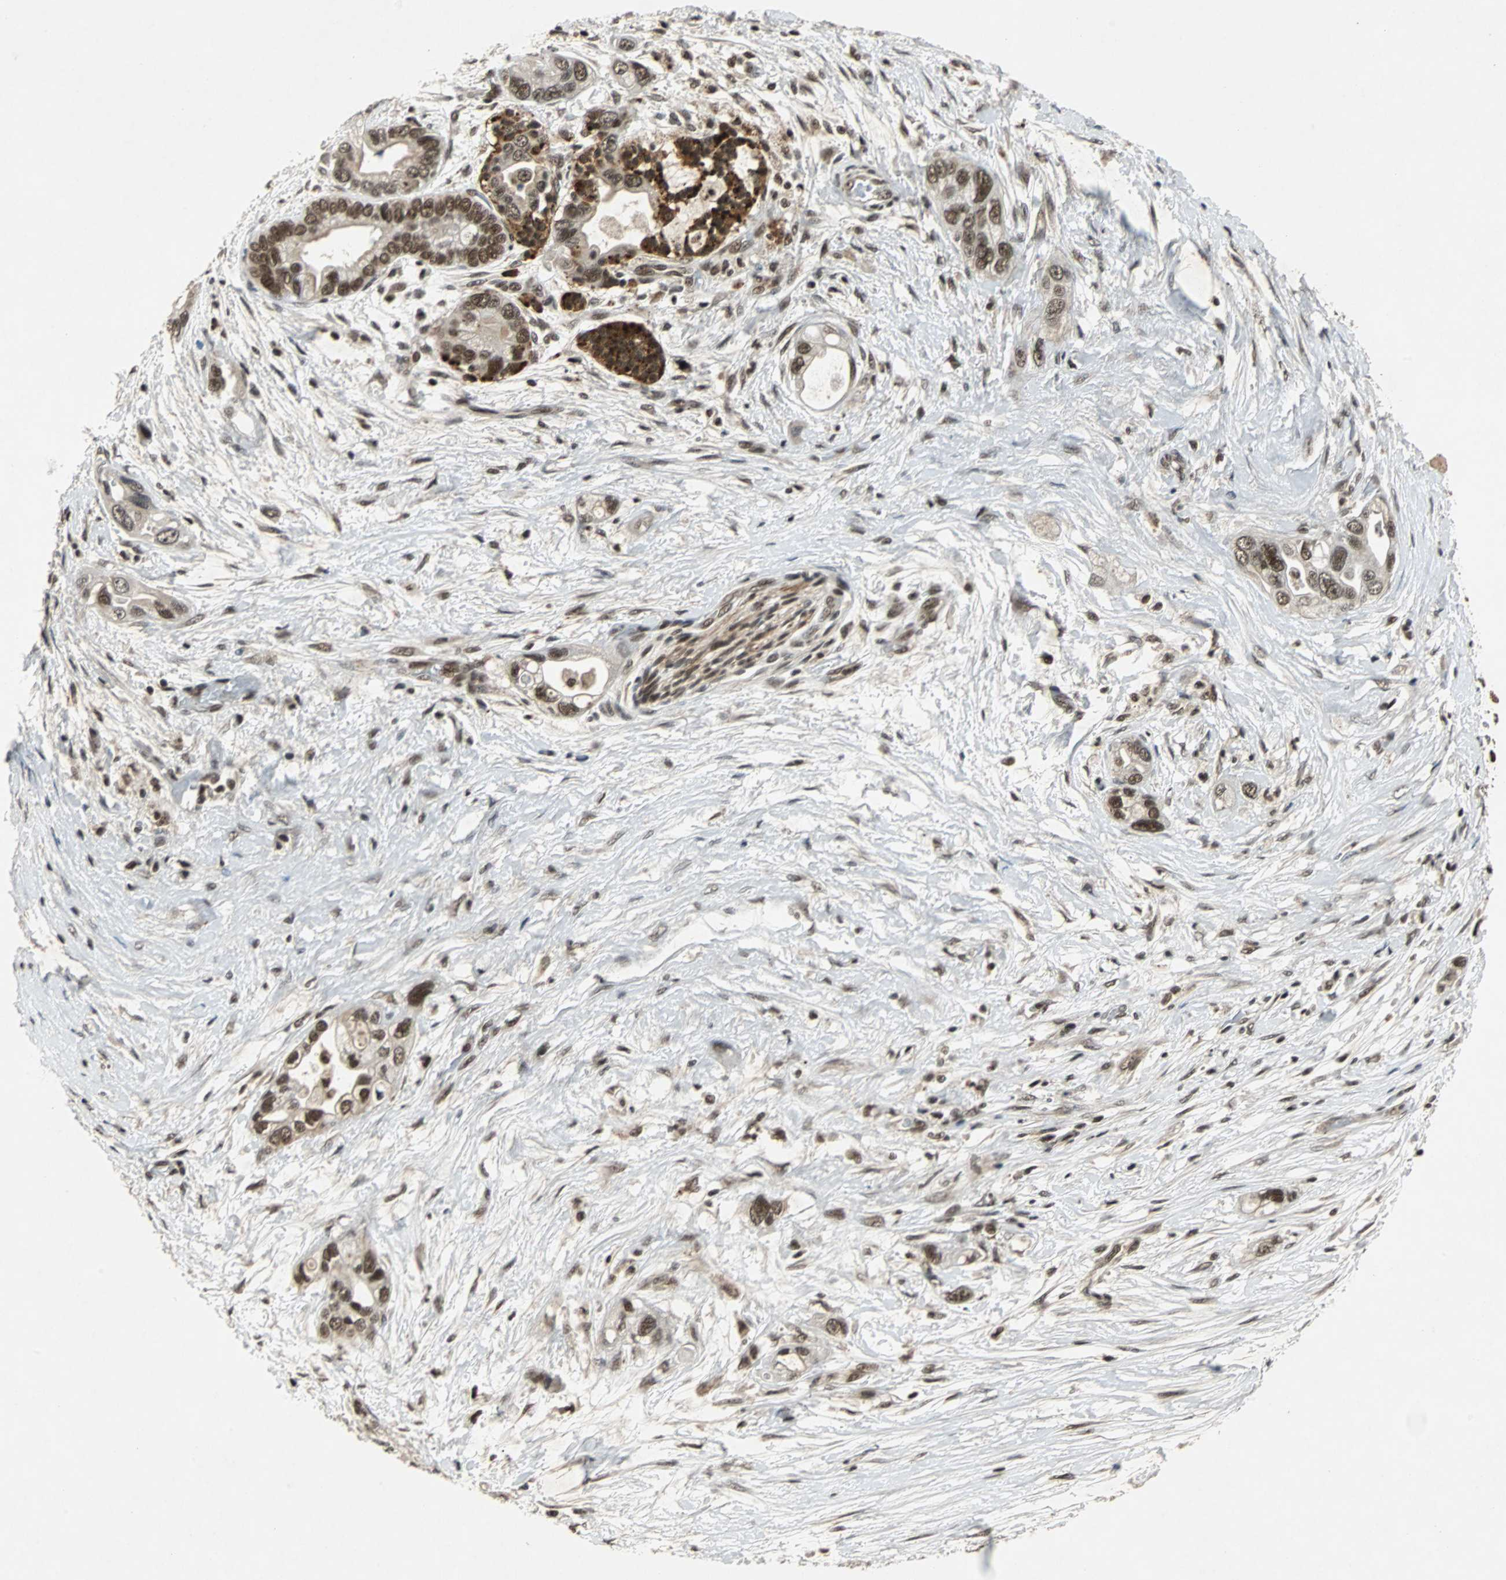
{"staining": {"intensity": "strong", "quantity": ">75%", "location": "nuclear"}, "tissue": "pancreatic cancer", "cell_type": "Tumor cells", "image_type": "cancer", "snomed": [{"axis": "morphology", "description": "Adenocarcinoma, NOS"}, {"axis": "topography", "description": "Pancreas"}], "caption": "Immunohistochemistry image of human pancreatic adenocarcinoma stained for a protein (brown), which exhibits high levels of strong nuclear expression in approximately >75% of tumor cells.", "gene": "TAF5", "patient": {"sex": "female", "age": 77}}